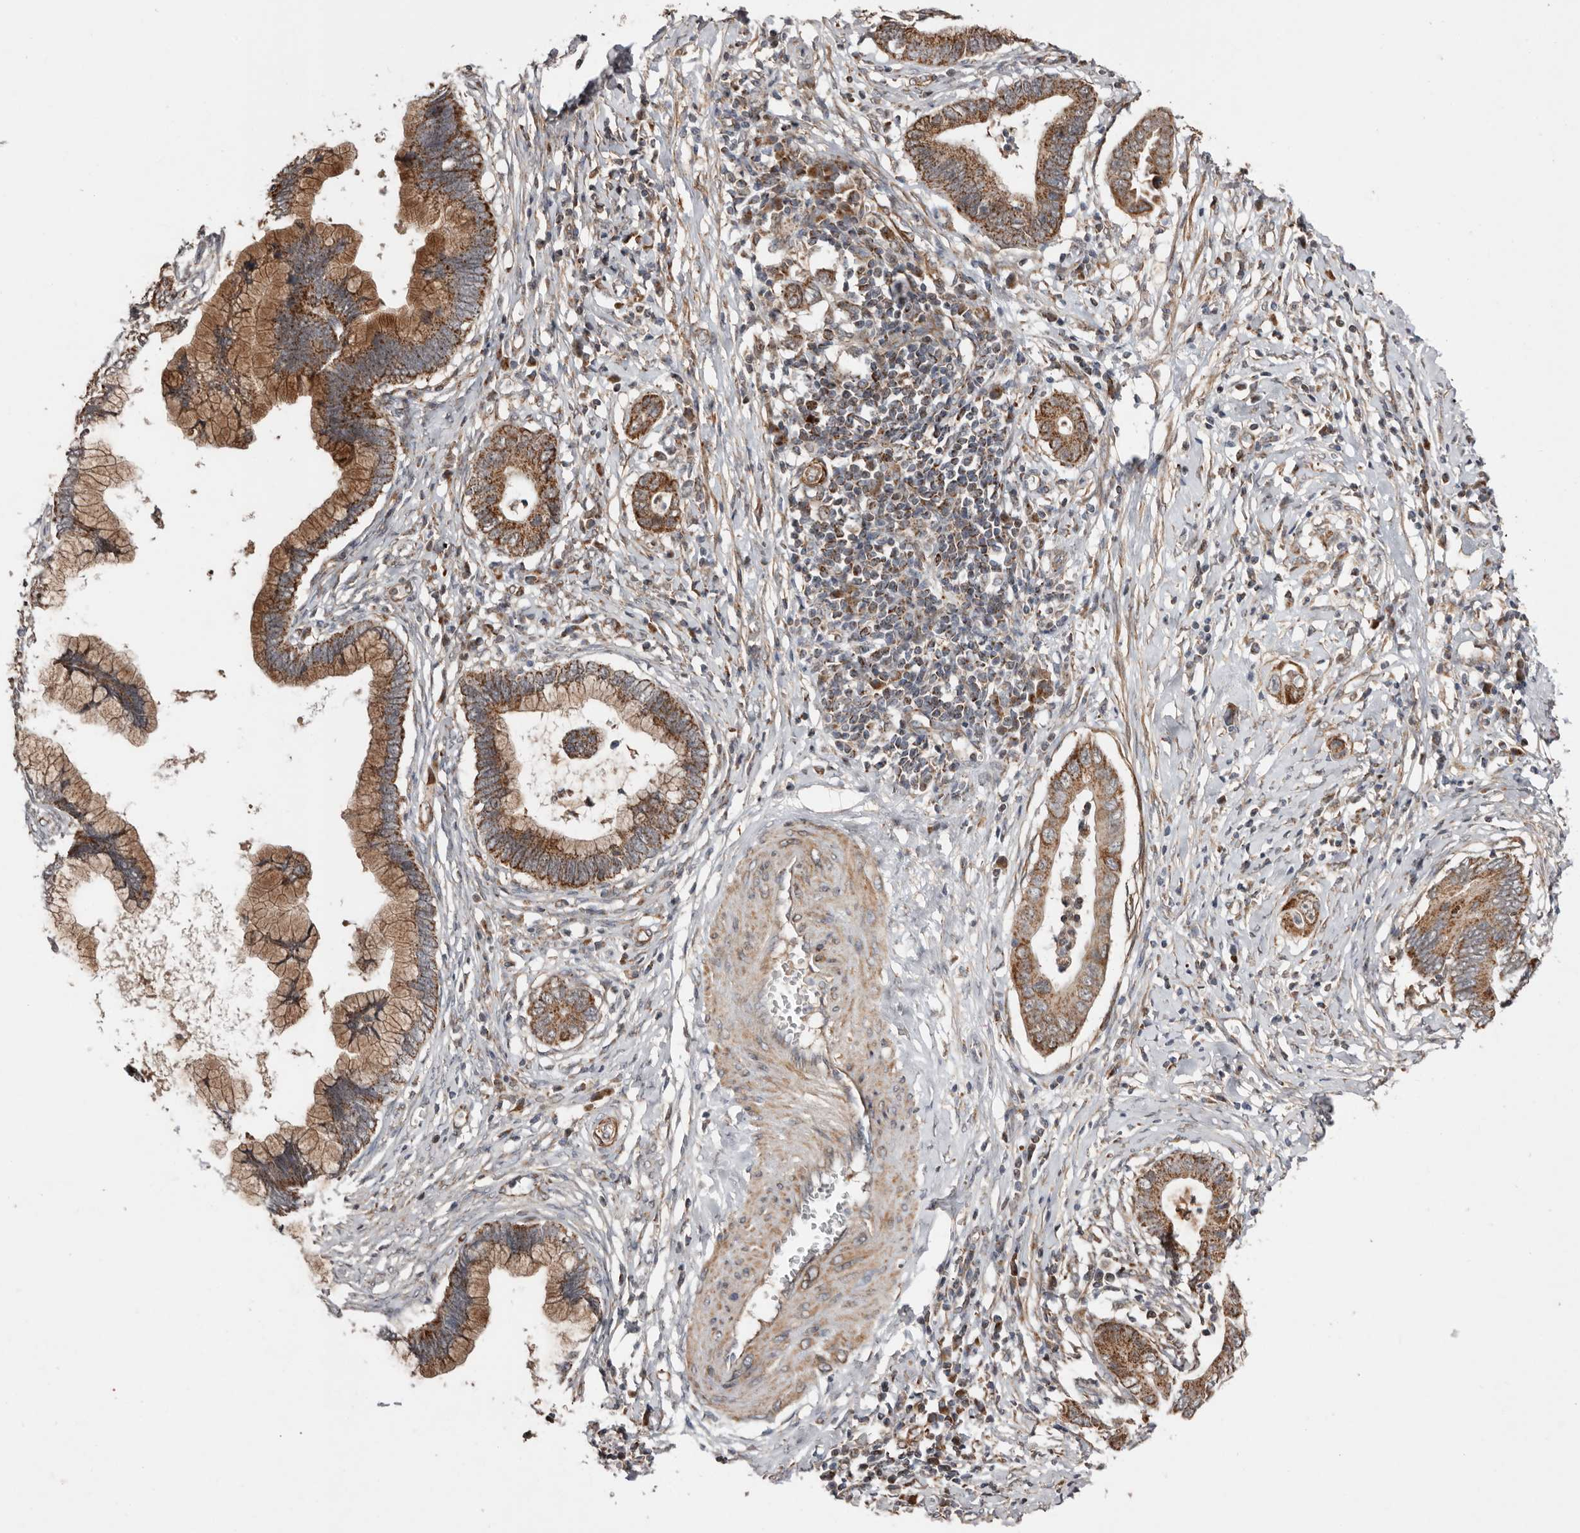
{"staining": {"intensity": "moderate", "quantity": ">75%", "location": "cytoplasmic/membranous"}, "tissue": "cervical cancer", "cell_type": "Tumor cells", "image_type": "cancer", "snomed": [{"axis": "morphology", "description": "Adenocarcinoma, NOS"}, {"axis": "topography", "description": "Cervix"}], "caption": "This micrograph shows immunohistochemistry (IHC) staining of human cervical cancer (adenocarcinoma), with medium moderate cytoplasmic/membranous expression in about >75% of tumor cells.", "gene": "PROKR1", "patient": {"sex": "female", "age": 44}}